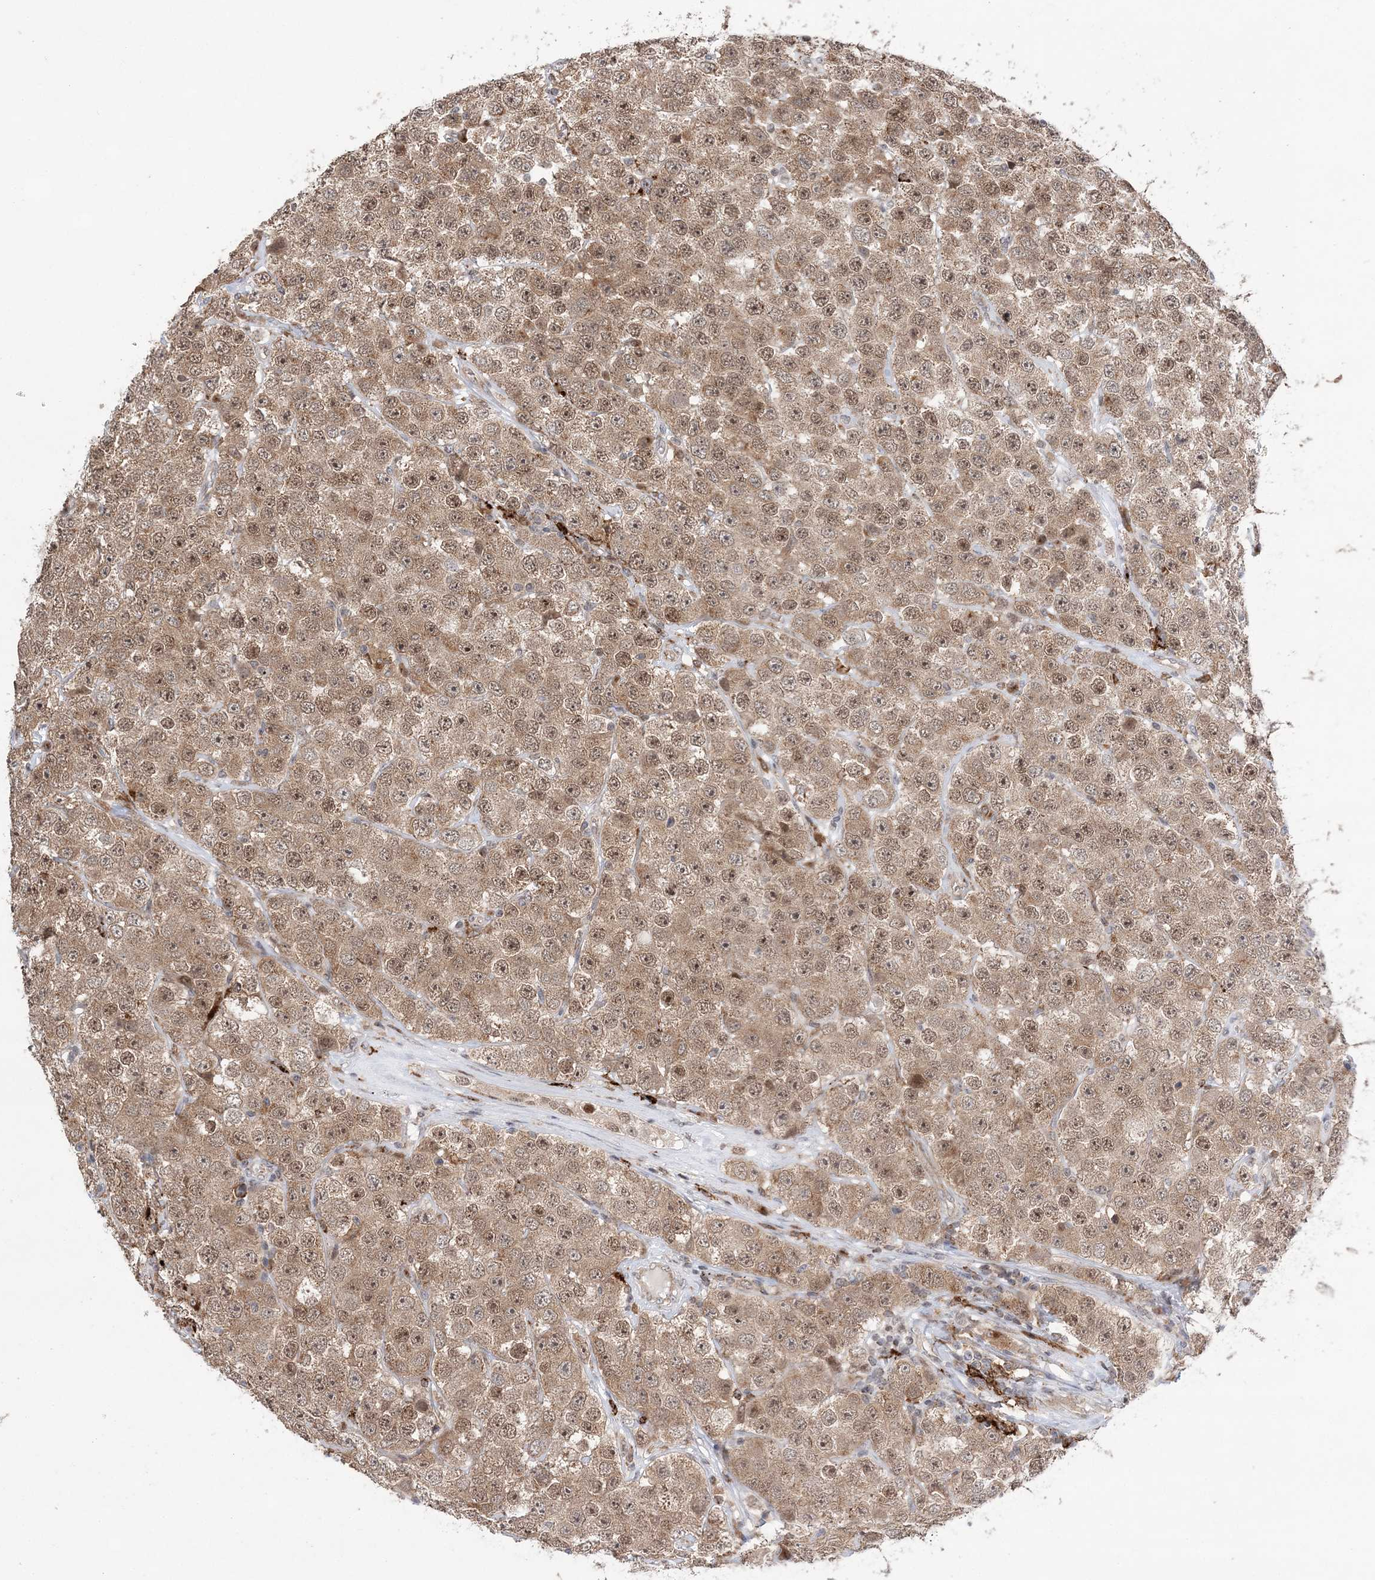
{"staining": {"intensity": "moderate", "quantity": ">75%", "location": "cytoplasmic/membranous,nuclear"}, "tissue": "testis cancer", "cell_type": "Tumor cells", "image_type": "cancer", "snomed": [{"axis": "morphology", "description": "Seminoma, NOS"}, {"axis": "topography", "description": "Testis"}], "caption": "IHC (DAB (3,3'-diaminobenzidine)) staining of testis seminoma reveals moderate cytoplasmic/membranous and nuclear protein expression in about >75% of tumor cells. (DAB (3,3'-diaminobenzidine) IHC with brightfield microscopy, high magnification).", "gene": "ANAPC15", "patient": {"sex": "male", "age": 28}}